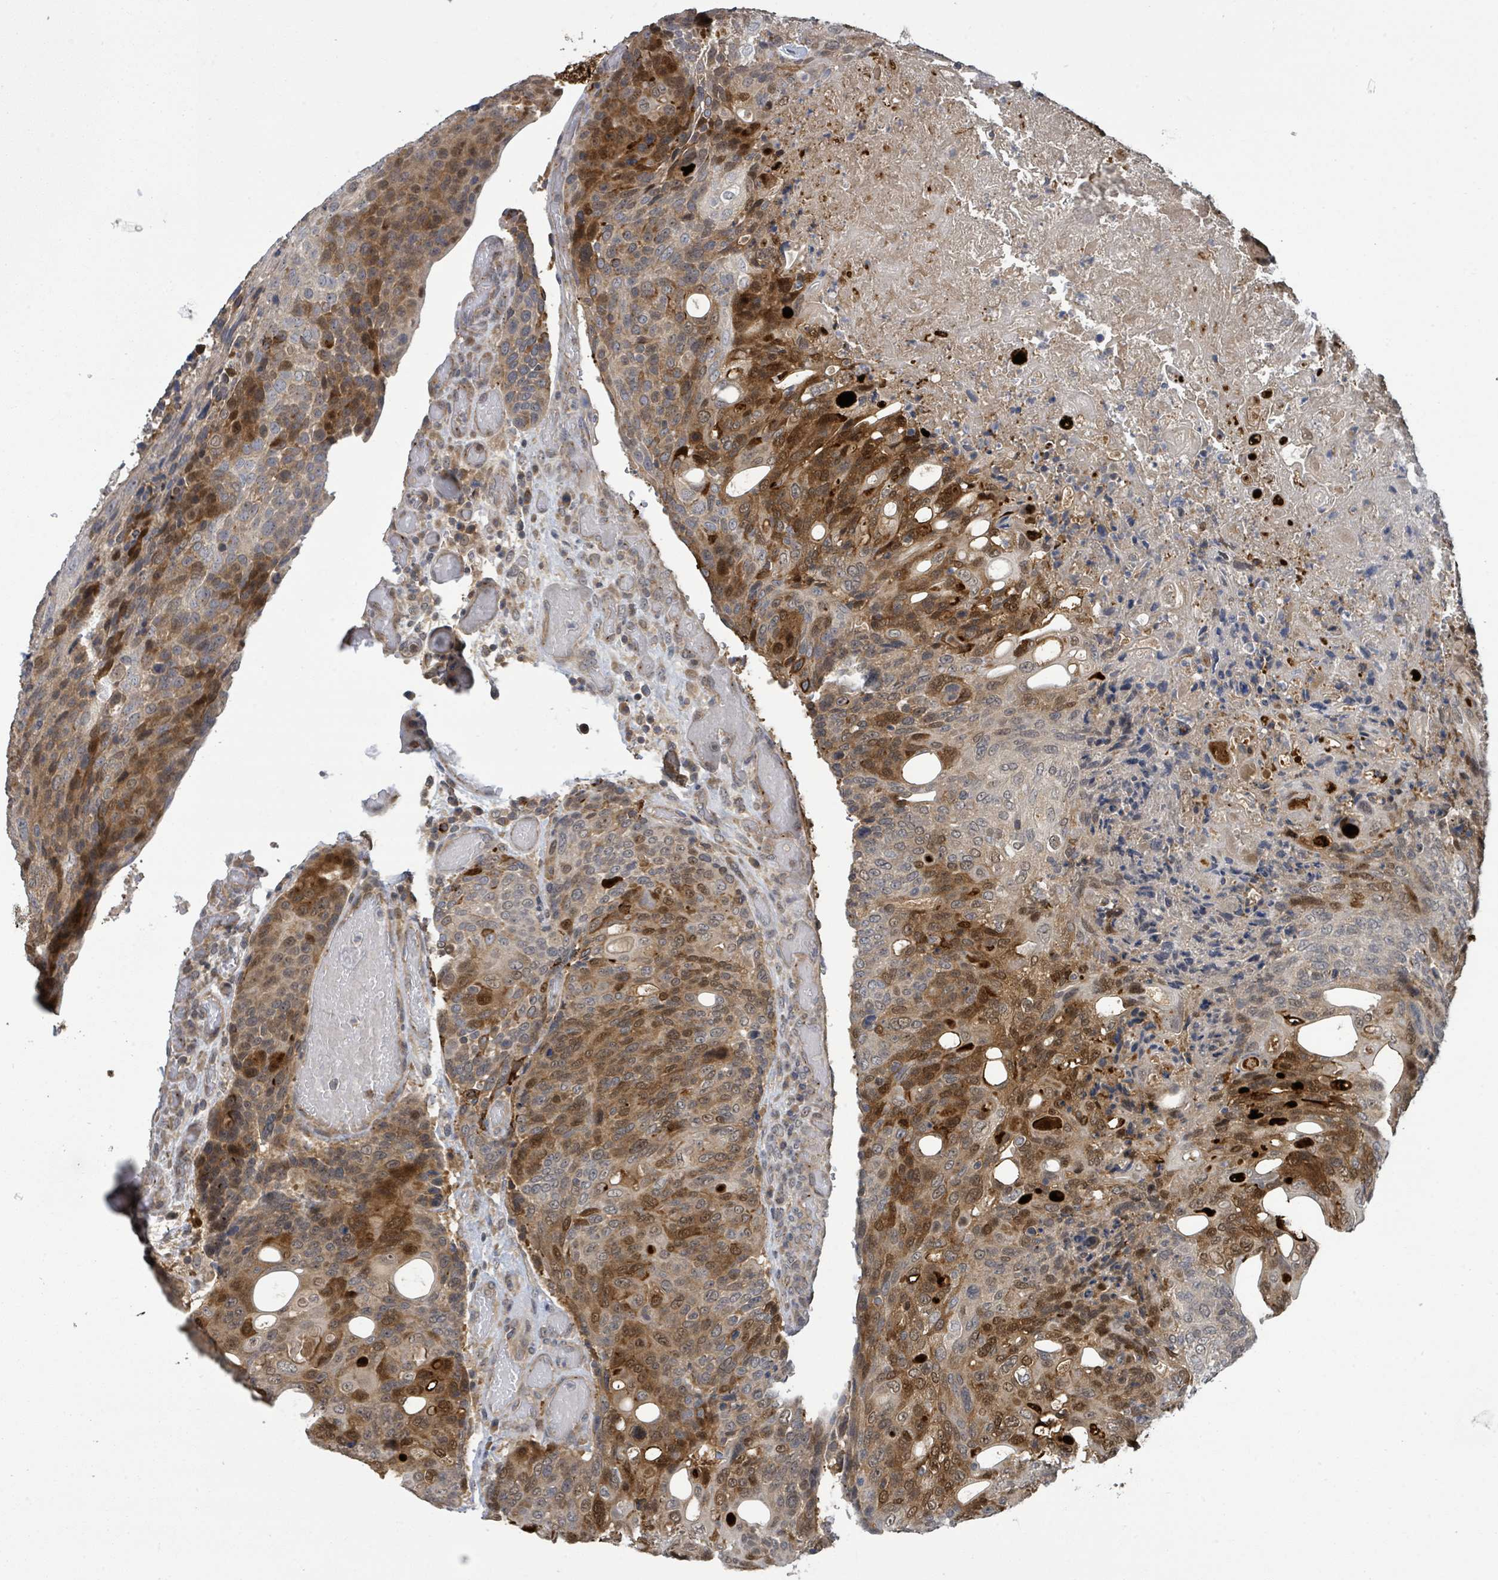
{"staining": {"intensity": "moderate", "quantity": ">75%", "location": "cytoplasmic/membranous"}, "tissue": "urothelial cancer", "cell_type": "Tumor cells", "image_type": "cancer", "snomed": [{"axis": "morphology", "description": "Urothelial carcinoma, High grade"}, {"axis": "topography", "description": "Urinary bladder"}], "caption": "Protein expression analysis of human urothelial cancer reveals moderate cytoplasmic/membranous positivity in approximately >75% of tumor cells.", "gene": "CCDC121", "patient": {"sex": "female", "age": 70}}